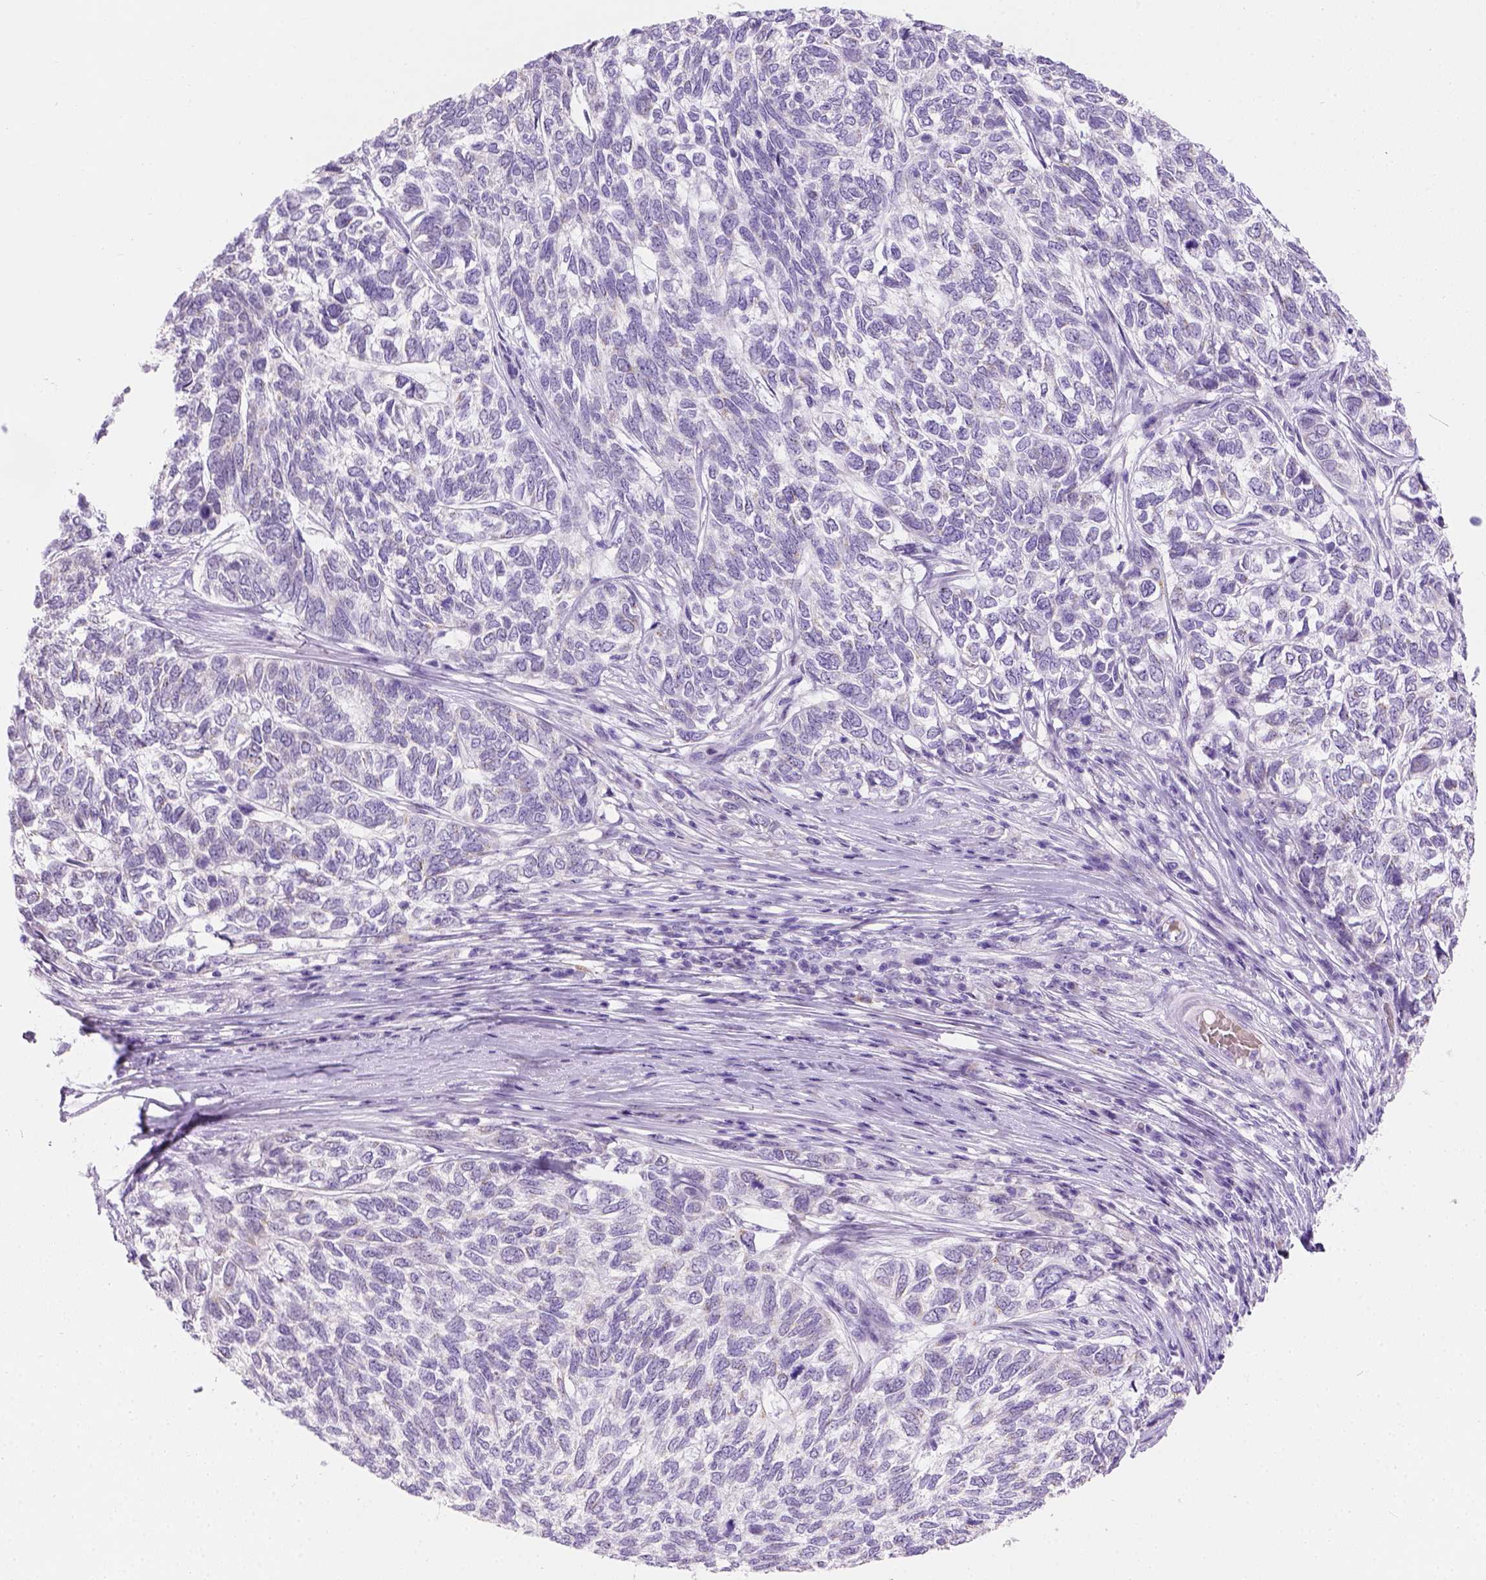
{"staining": {"intensity": "negative", "quantity": "none", "location": "none"}, "tissue": "skin cancer", "cell_type": "Tumor cells", "image_type": "cancer", "snomed": [{"axis": "morphology", "description": "Basal cell carcinoma"}, {"axis": "topography", "description": "Skin"}], "caption": "A histopathology image of human skin cancer (basal cell carcinoma) is negative for staining in tumor cells.", "gene": "PHF7", "patient": {"sex": "female", "age": 65}}